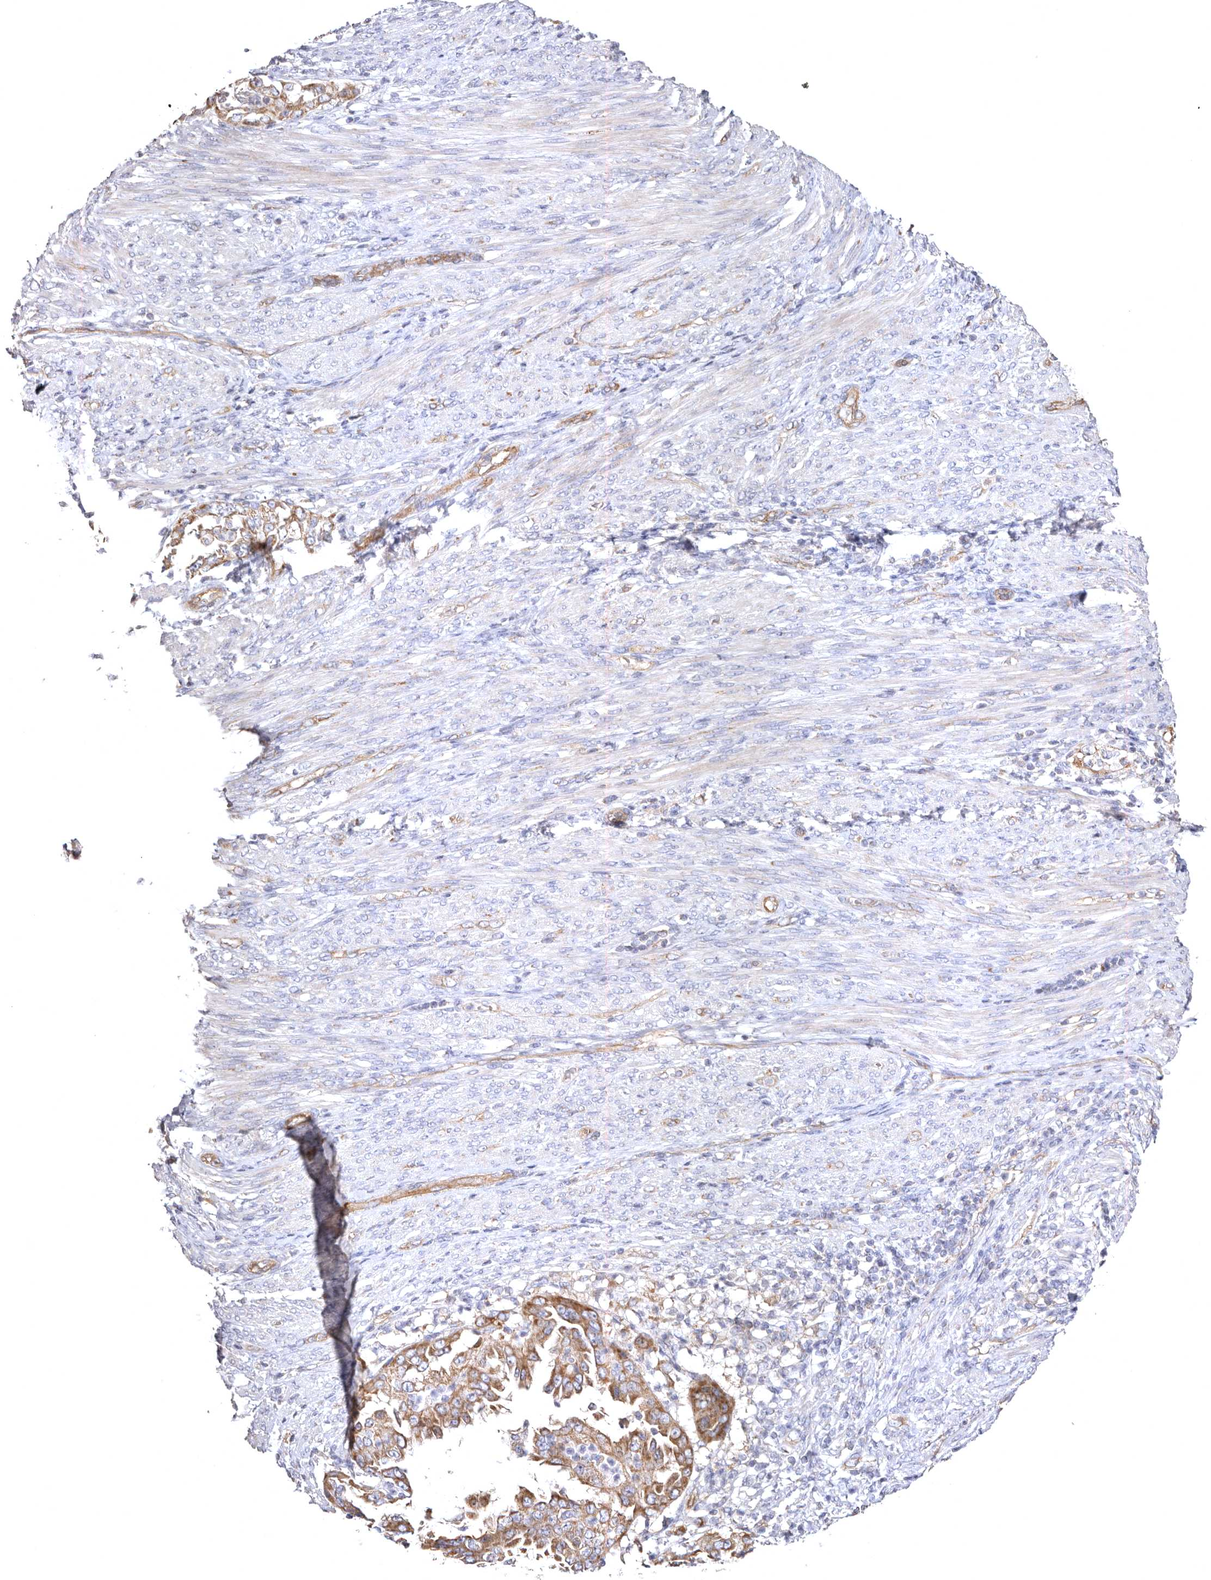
{"staining": {"intensity": "moderate", "quantity": ">75%", "location": "cytoplasmic/membranous"}, "tissue": "endometrial cancer", "cell_type": "Tumor cells", "image_type": "cancer", "snomed": [{"axis": "morphology", "description": "Adenocarcinoma, NOS"}, {"axis": "topography", "description": "Endometrium"}], "caption": "Tumor cells demonstrate moderate cytoplasmic/membranous staining in about >75% of cells in endometrial cancer.", "gene": "BAIAP2L1", "patient": {"sex": "female", "age": 85}}